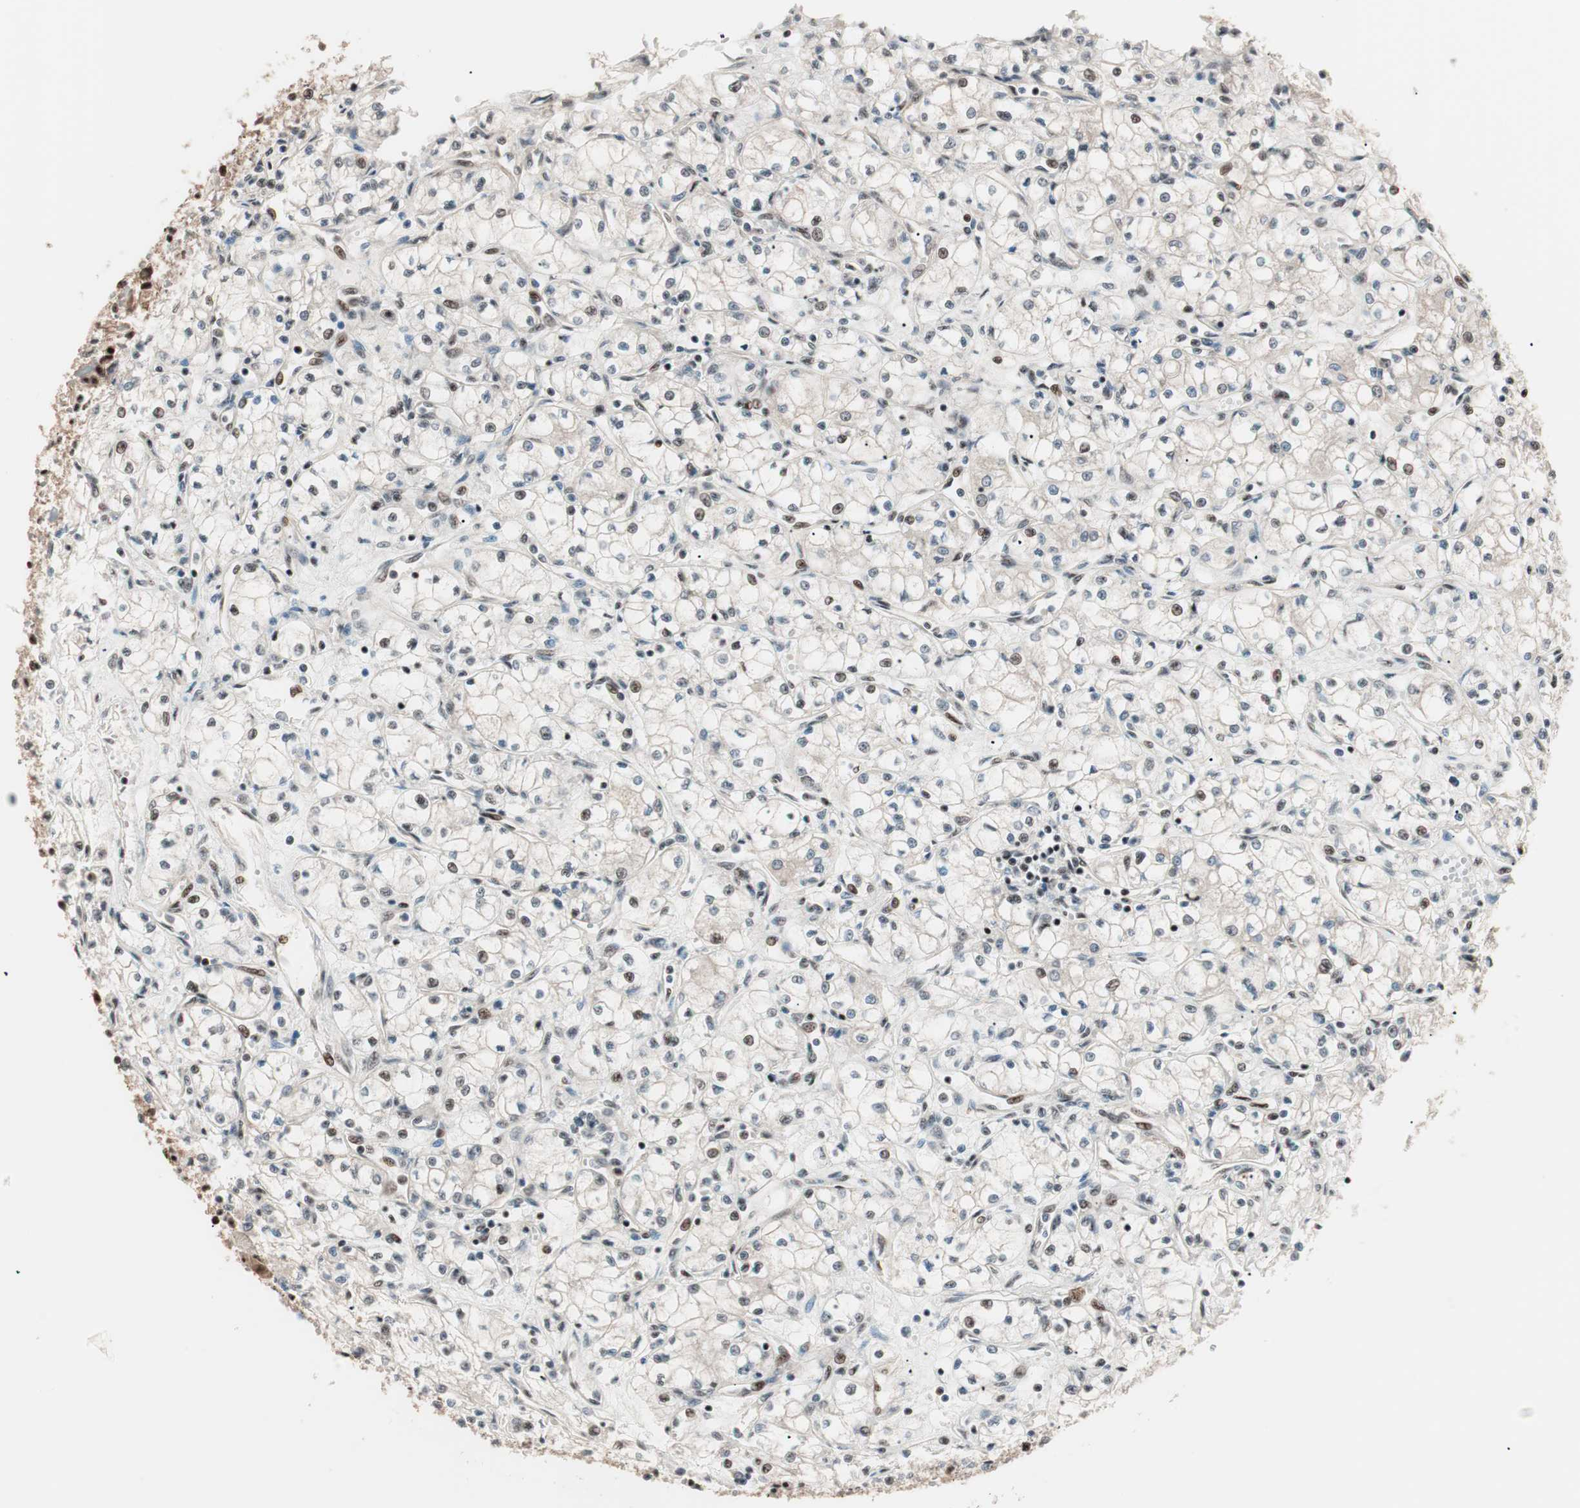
{"staining": {"intensity": "moderate", "quantity": "<25%", "location": "nuclear"}, "tissue": "renal cancer", "cell_type": "Tumor cells", "image_type": "cancer", "snomed": [{"axis": "morphology", "description": "Normal tissue, NOS"}, {"axis": "morphology", "description": "Adenocarcinoma, NOS"}, {"axis": "topography", "description": "Kidney"}], "caption": "IHC of human renal cancer exhibits low levels of moderate nuclear staining in approximately <25% of tumor cells.", "gene": "NR5A2", "patient": {"sex": "male", "age": 59}}